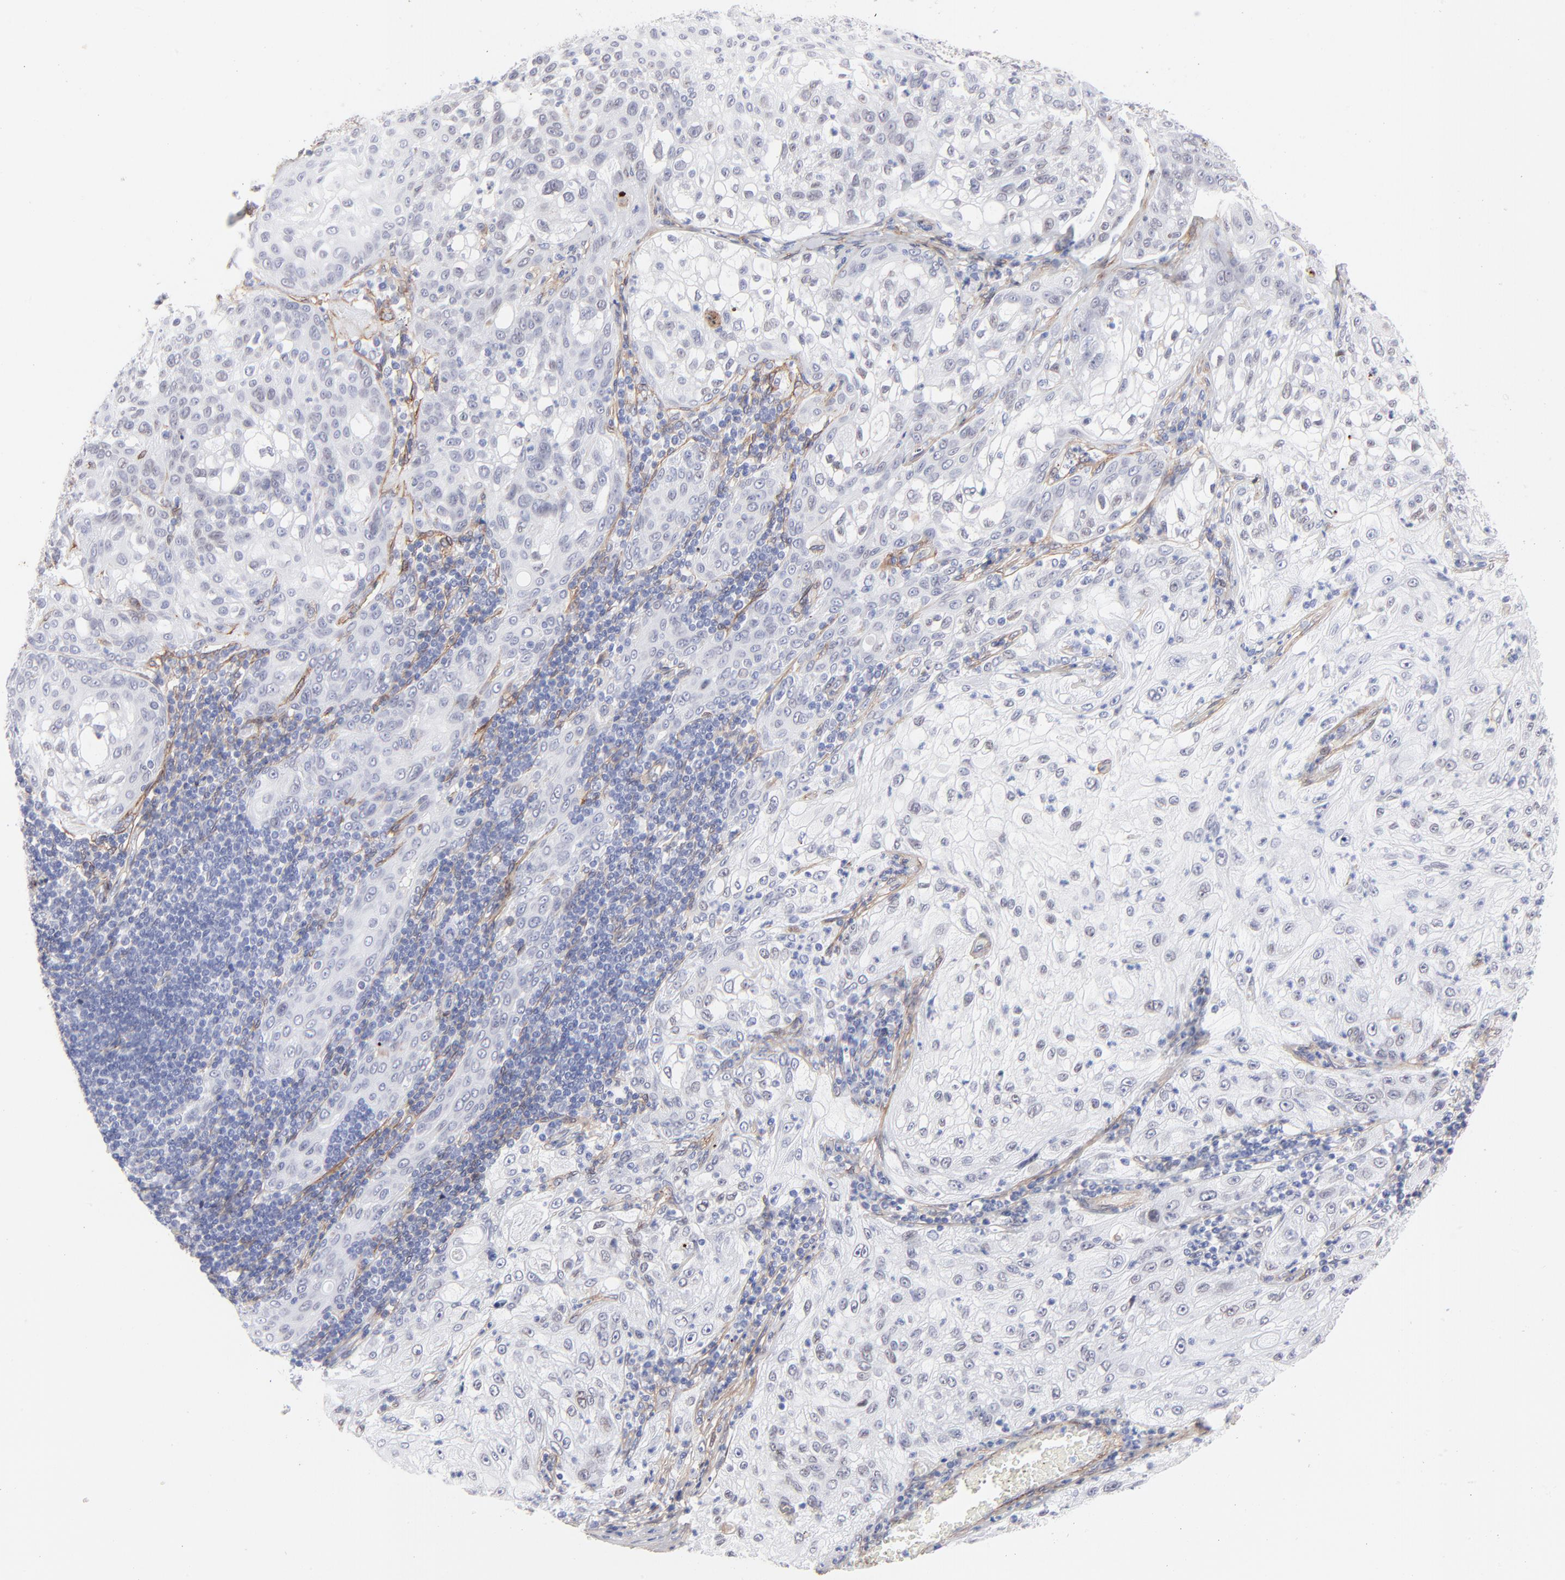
{"staining": {"intensity": "negative", "quantity": "none", "location": "none"}, "tissue": "lung cancer", "cell_type": "Tumor cells", "image_type": "cancer", "snomed": [{"axis": "morphology", "description": "Inflammation, NOS"}, {"axis": "morphology", "description": "Squamous cell carcinoma, NOS"}, {"axis": "topography", "description": "Lymph node"}, {"axis": "topography", "description": "Soft tissue"}, {"axis": "topography", "description": "Lung"}], "caption": "This is an immunohistochemistry (IHC) micrograph of lung squamous cell carcinoma. There is no expression in tumor cells.", "gene": "PDGFRB", "patient": {"sex": "male", "age": 66}}